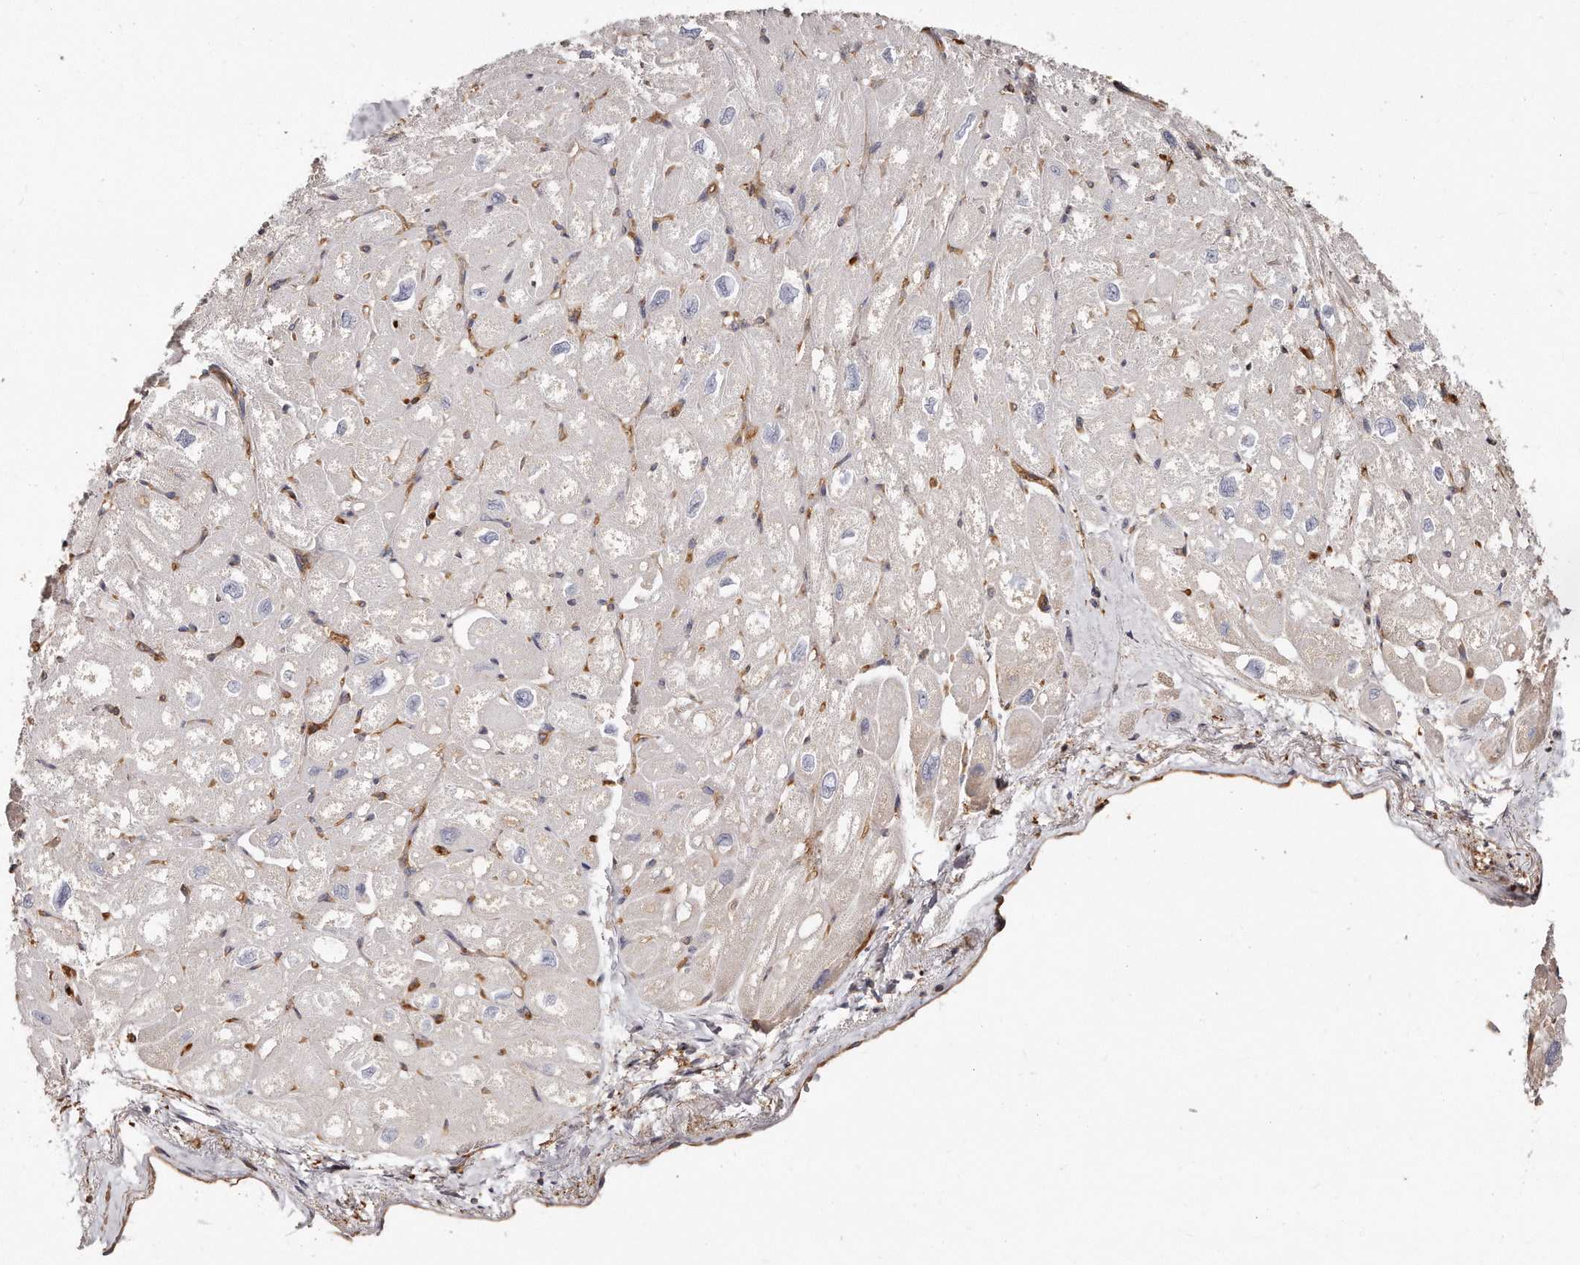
{"staining": {"intensity": "negative", "quantity": "none", "location": "none"}, "tissue": "heart muscle", "cell_type": "Cardiomyocytes", "image_type": "normal", "snomed": [{"axis": "morphology", "description": "Normal tissue, NOS"}, {"axis": "topography", "description": "Heart"}], "caption": "High magnification brightfield microscopy of unremarkable heart muscle stained with DAB (brown) and counterstained with hematoxylin (blue): cardiomyocytes show no significant staining.", "gene": "CAP1", "patient": {"sex": "male", "age": 50}}